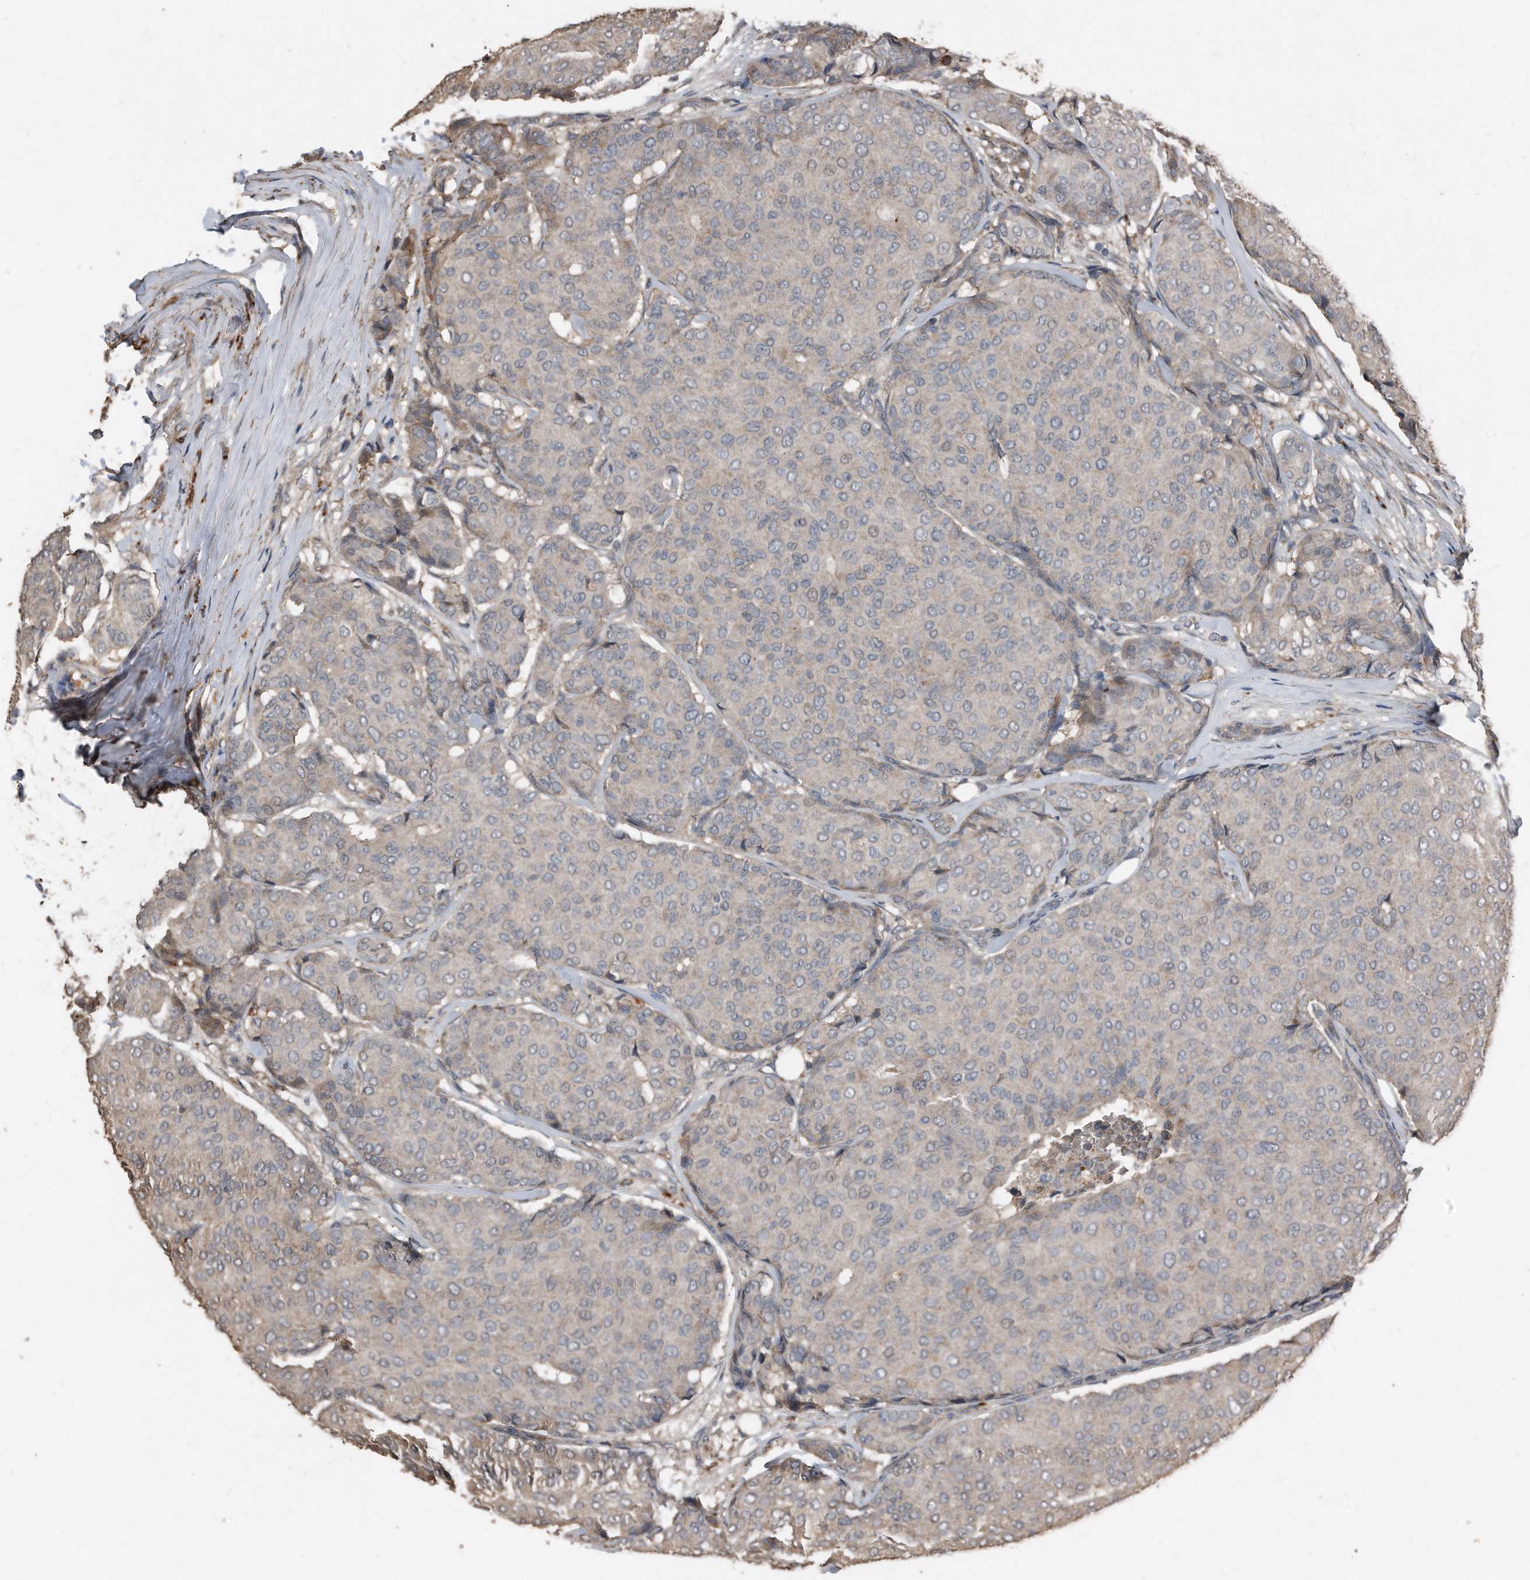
{"staining": {"intensity": "weak", "quantity": "<25%", "location": "cytoplasmic/membranous"}, "tissue": "breast cancer", "cell_type": "Tumor cells", "image_type": "cancer", "snomed": [{"axis": "morphology", "description": "Duct carcinoma"}, {"axis": "topography", "description": "Breast"}], "caption": "The micrograph reveals no staining of tumor cells in breast invasive ductal carcinoma. (Stains: DAB (3,3'-diaminobenzidine) immunohistochemistry with hematoxylin counter stain, Microscopy: brightfield microscopy at high magnification).", "gene": "ANKRD10", "patient": {"sex": "female", "age": 75}}